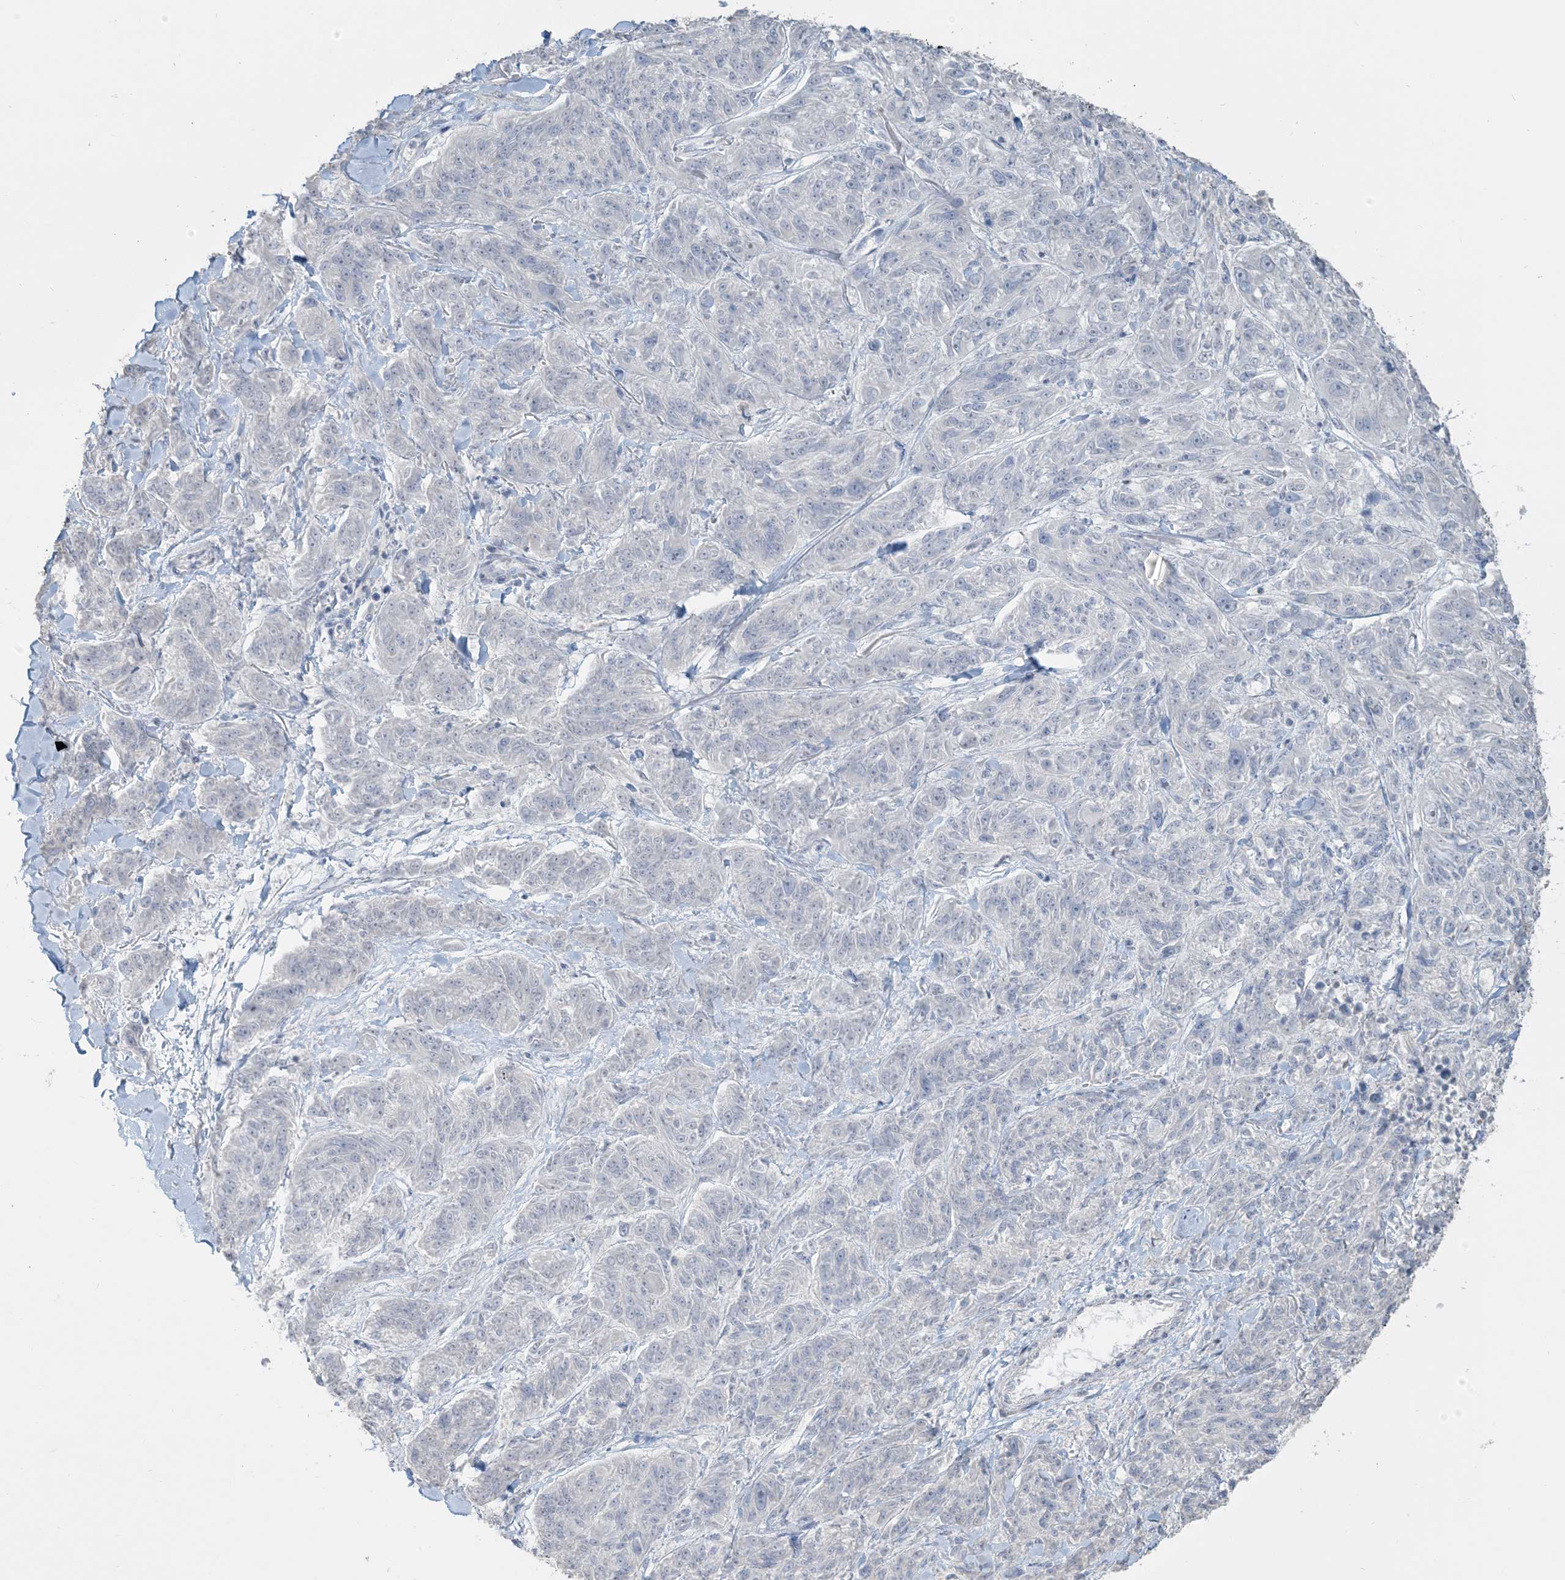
{"staining": {"intensity": "negative", "quantity": "none", "location": "none"}, "tissue": "melanoma", "cell_type": "Tumor cells", "image_type": "cancer", "snomed": [{"axis": "morphology", "description": "Malignant melanoma, NOS"}, {"axis": "topography", "description": "Skin"}], "caption": "This is a photomicrograph of immunohistochemistry (IHC) staining of melanoma, which shows no expression in tumor cells.", "gene": "NPHS2", "patient": {"sex": "male", "age": 53}}